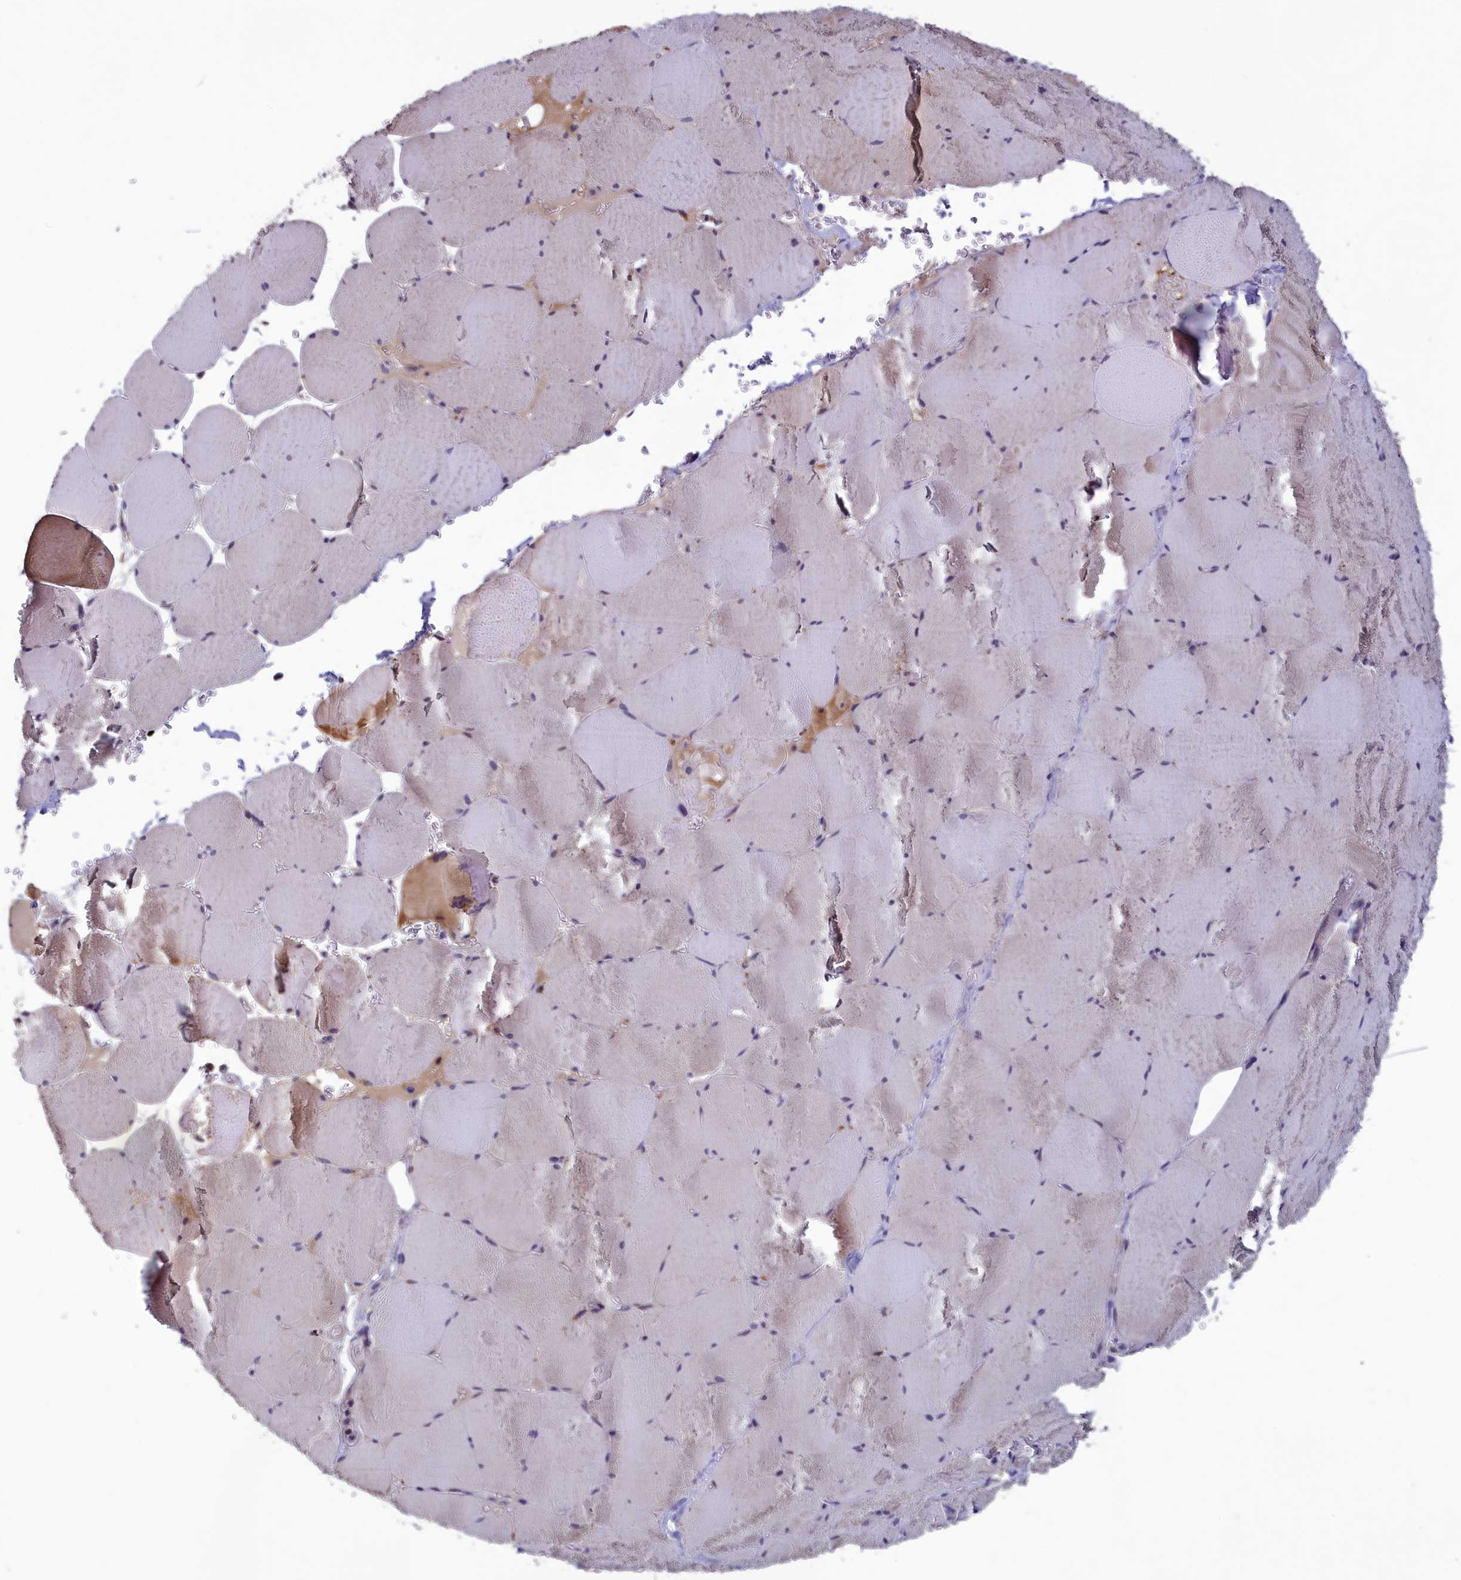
{"staining": {"intensity": "moderate", "quantity": "<25%", "location": "cytoplasmic/membranous"}, "tissue": "skeletal muscle", "cell_type": "Myocytes", "image_type": "normal", "snomed": [{"axis": "morphology", "description": "Normal tissue, NOS"}, {"axis": "topography", "description": "Skeletal muscle"}, {"axis": "topography", "description": "Head-Neck"}], "caption": "Immunohistochemistry (IHC) staining of unremarkable skeletal muscle, which reveals low levels of moderate cytoplasmic/membranous expression in approximately <25% of myocytes indicating moderate cytoplasmic/membranous protein positivity. The staining was performed using DAB (brown) for protein detection and nuclei were counterstained in hematoxylin (blue).", "gene": "HECA", "patient": {"sex": "male", "age": 66}}